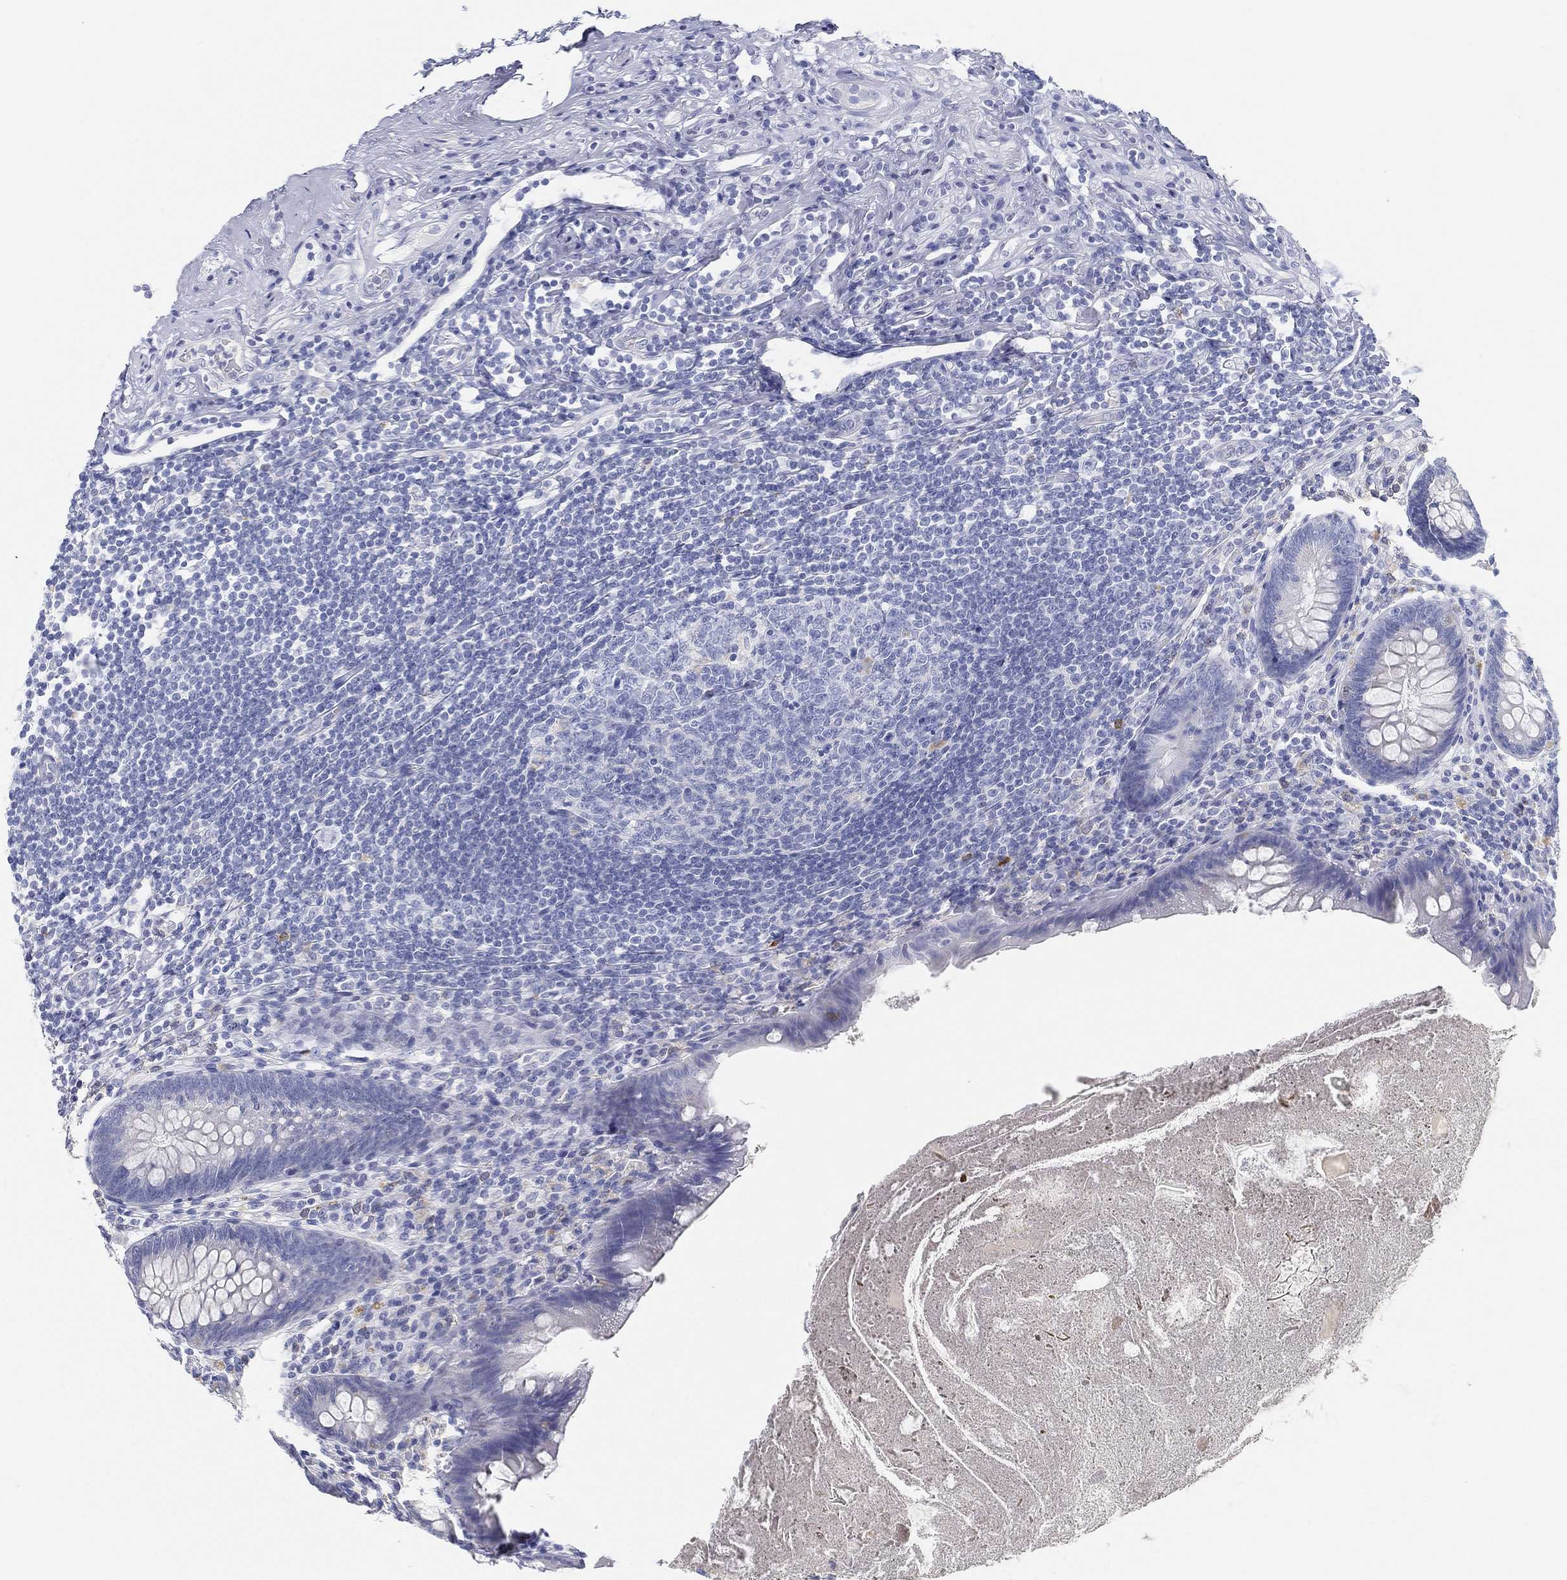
{"staining": {"intensity": "negative", "quantity": "none", "location": "none"}, "tissue": "appendix", "cell_type": "Glandular cells", "image_type": "normal", "snomed": [{"axis": "morphology", "description": "Normal tissue, NOS"}, {"axis": "topography", "description": "Appendix"}], "caption": "High power microscopy image of an immunohistochemistry (IHC) image of normal appendix, revealing no significant positivity in glandular cells. Brightfield microscopy of immunohistochemistry stained with DAB (3,3'-diaminobenzidine) (brown) and hematoxylin (blue), captured at high magnification.", "gene": "GPR61", "patient": {"sex": "male", "age": 47}}